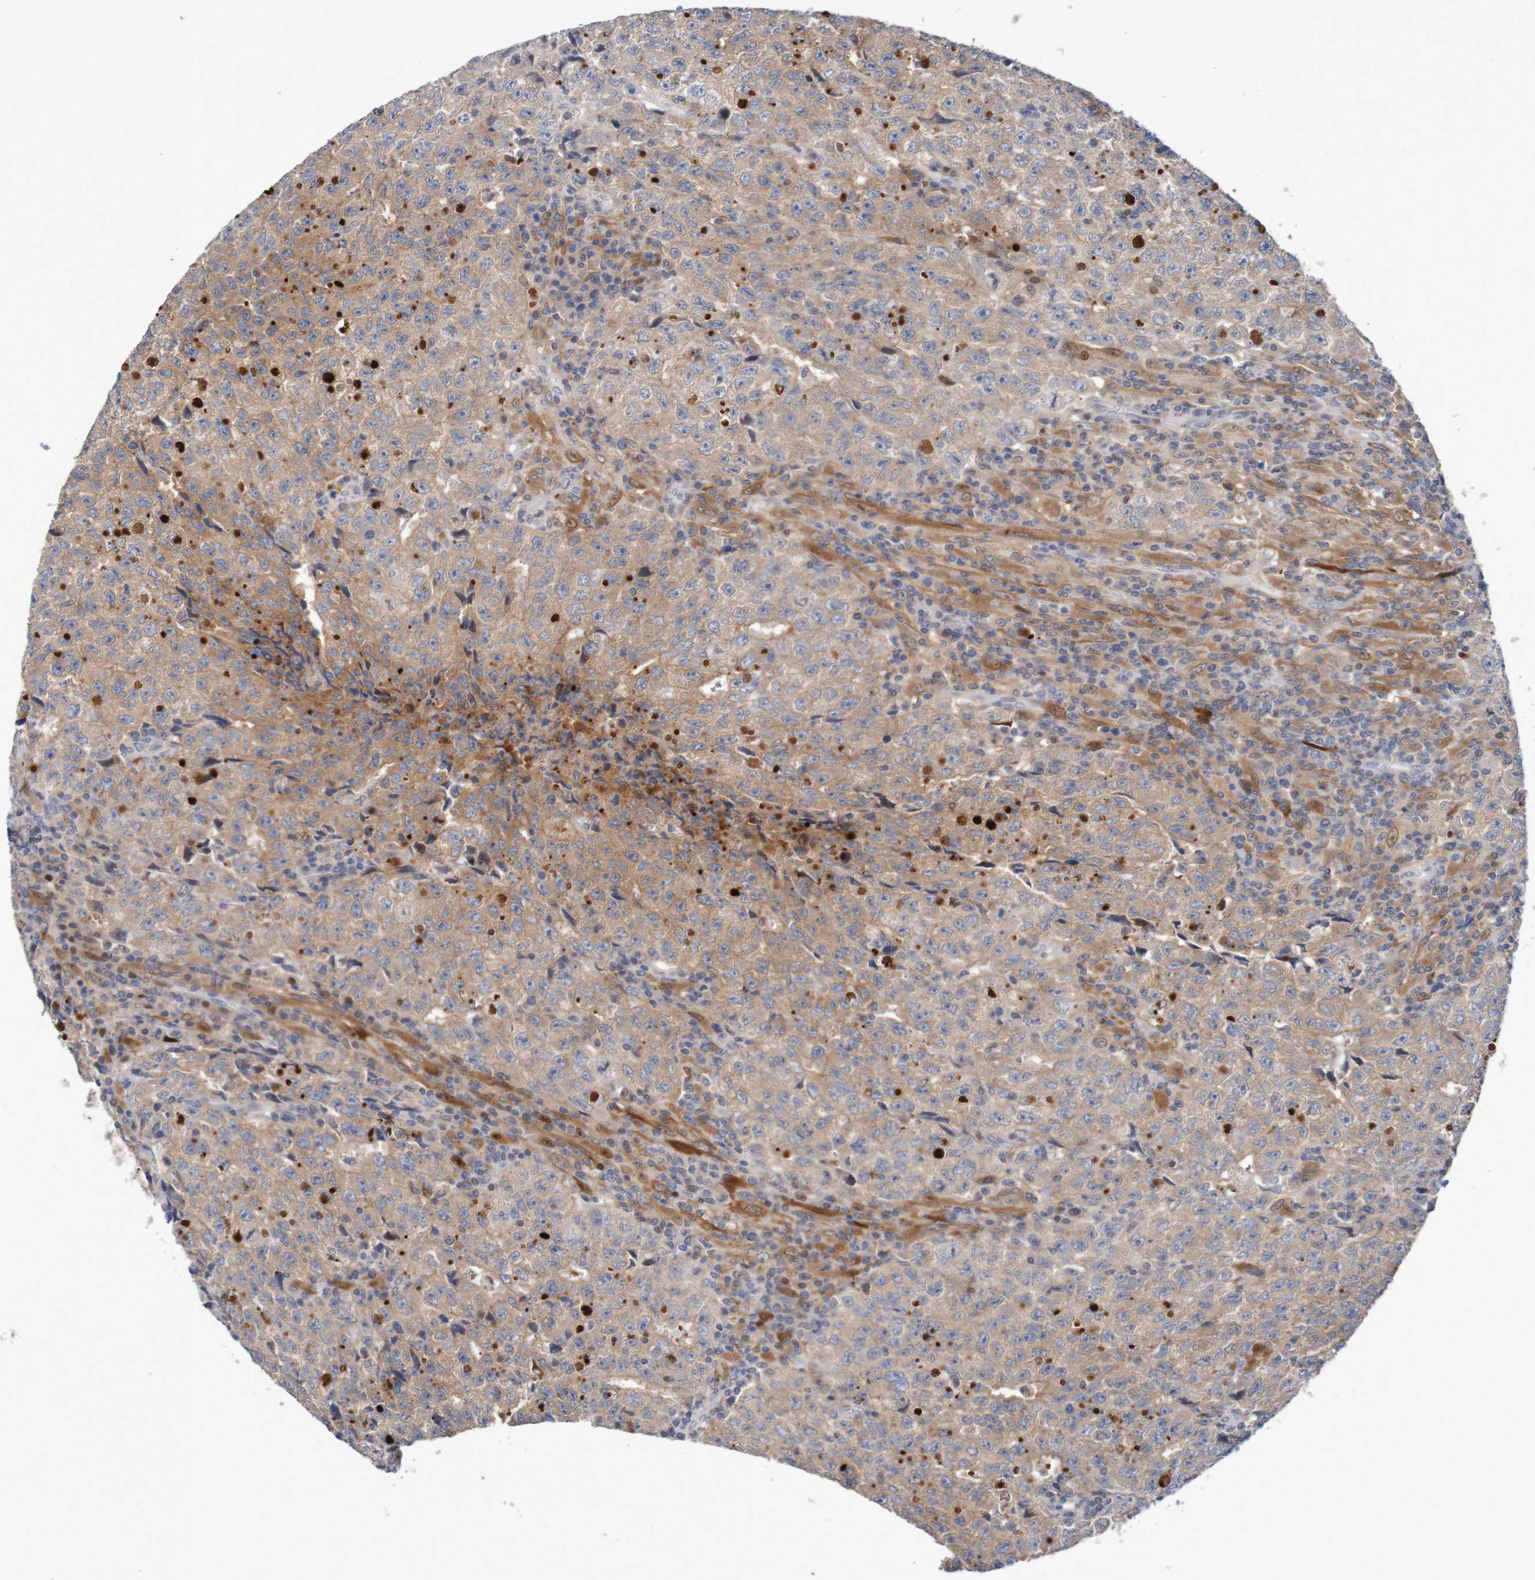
{"staining": {"intensity": "weak", "quantity": ">75%", "location": "cytoplasmic/membranous"}, "tissue": "testis cancer", "cell_type": "Tumor cells", "image_type": "cancer", "snomed": [{"axis": "morphology", "description": "Necrosis, NOS"}, {"axis": "morphology", "description": "Carcinoma, Embryonal, NOS"}, {"axis": "topography", "description": "Testis"}], "caption": "Human testis cancer (embryonal carcinoma) stained with a brown dye reveals weak cytoplasmic/membranous positive expression in approximately >75% of tumor cells.", "gene": "FBP2", "patient": {"sex": "male", "age": 19}}